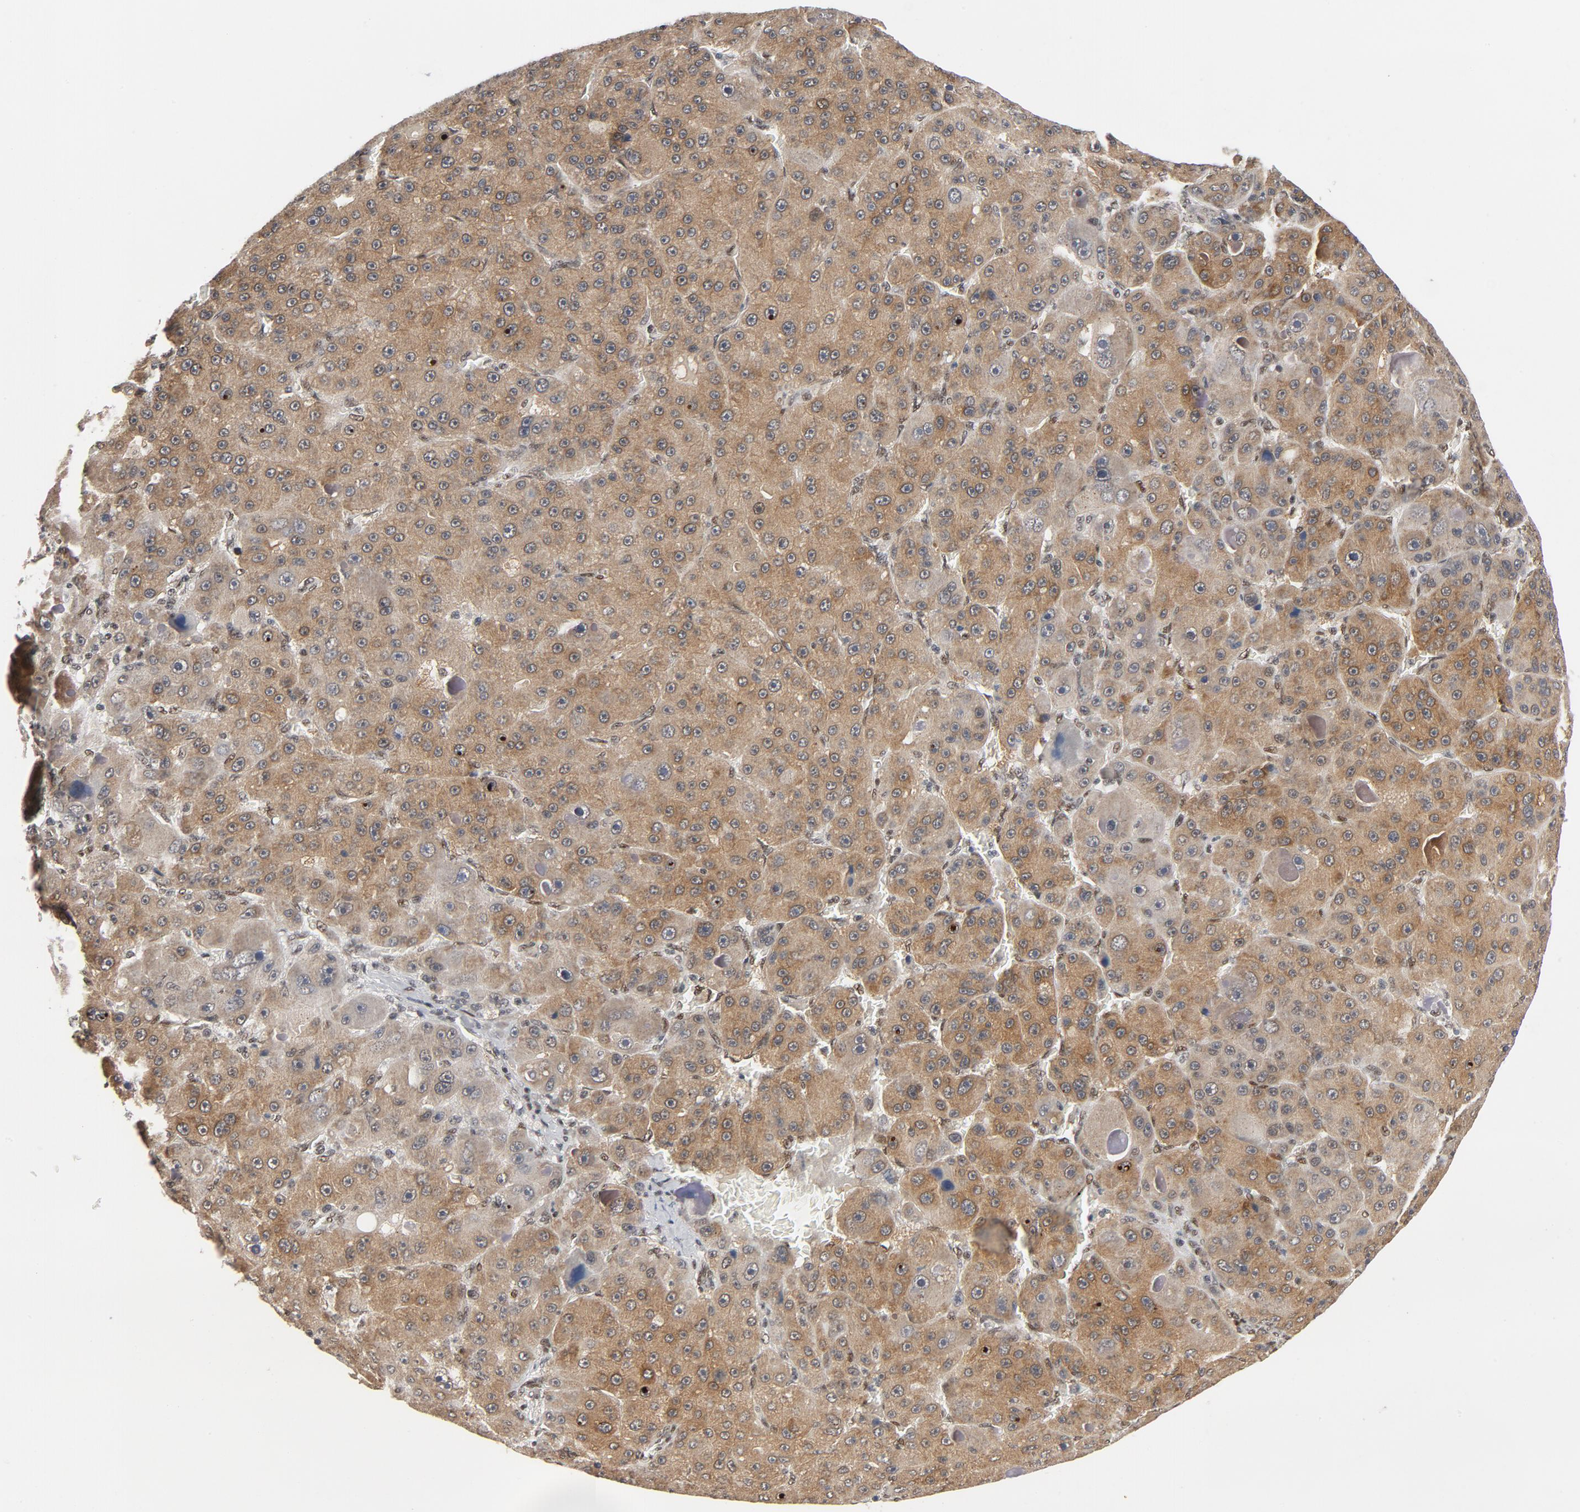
{"staining": {"intensity": "moderate", "quantity": ">75%", "location": "cytoplasmic/membranous"}, "tissue": "liver cancer", "cell_type": "Tumor cells", "image_type": "cancer", "snomed": [{"axis": "morphology", "description": "Carcinoma, Hepatocellular, NOS"}, {"axis": "topography", "description": "Liver"}], "caption": "Protein expression analysis of liver cancer (hepatocellular carcinoma) shows moderate cytoplasmic/membranous staining in about >75% of tumor cells.", "gene": "SMARCD1", "patient": {"sex": "male", "age": 76}}